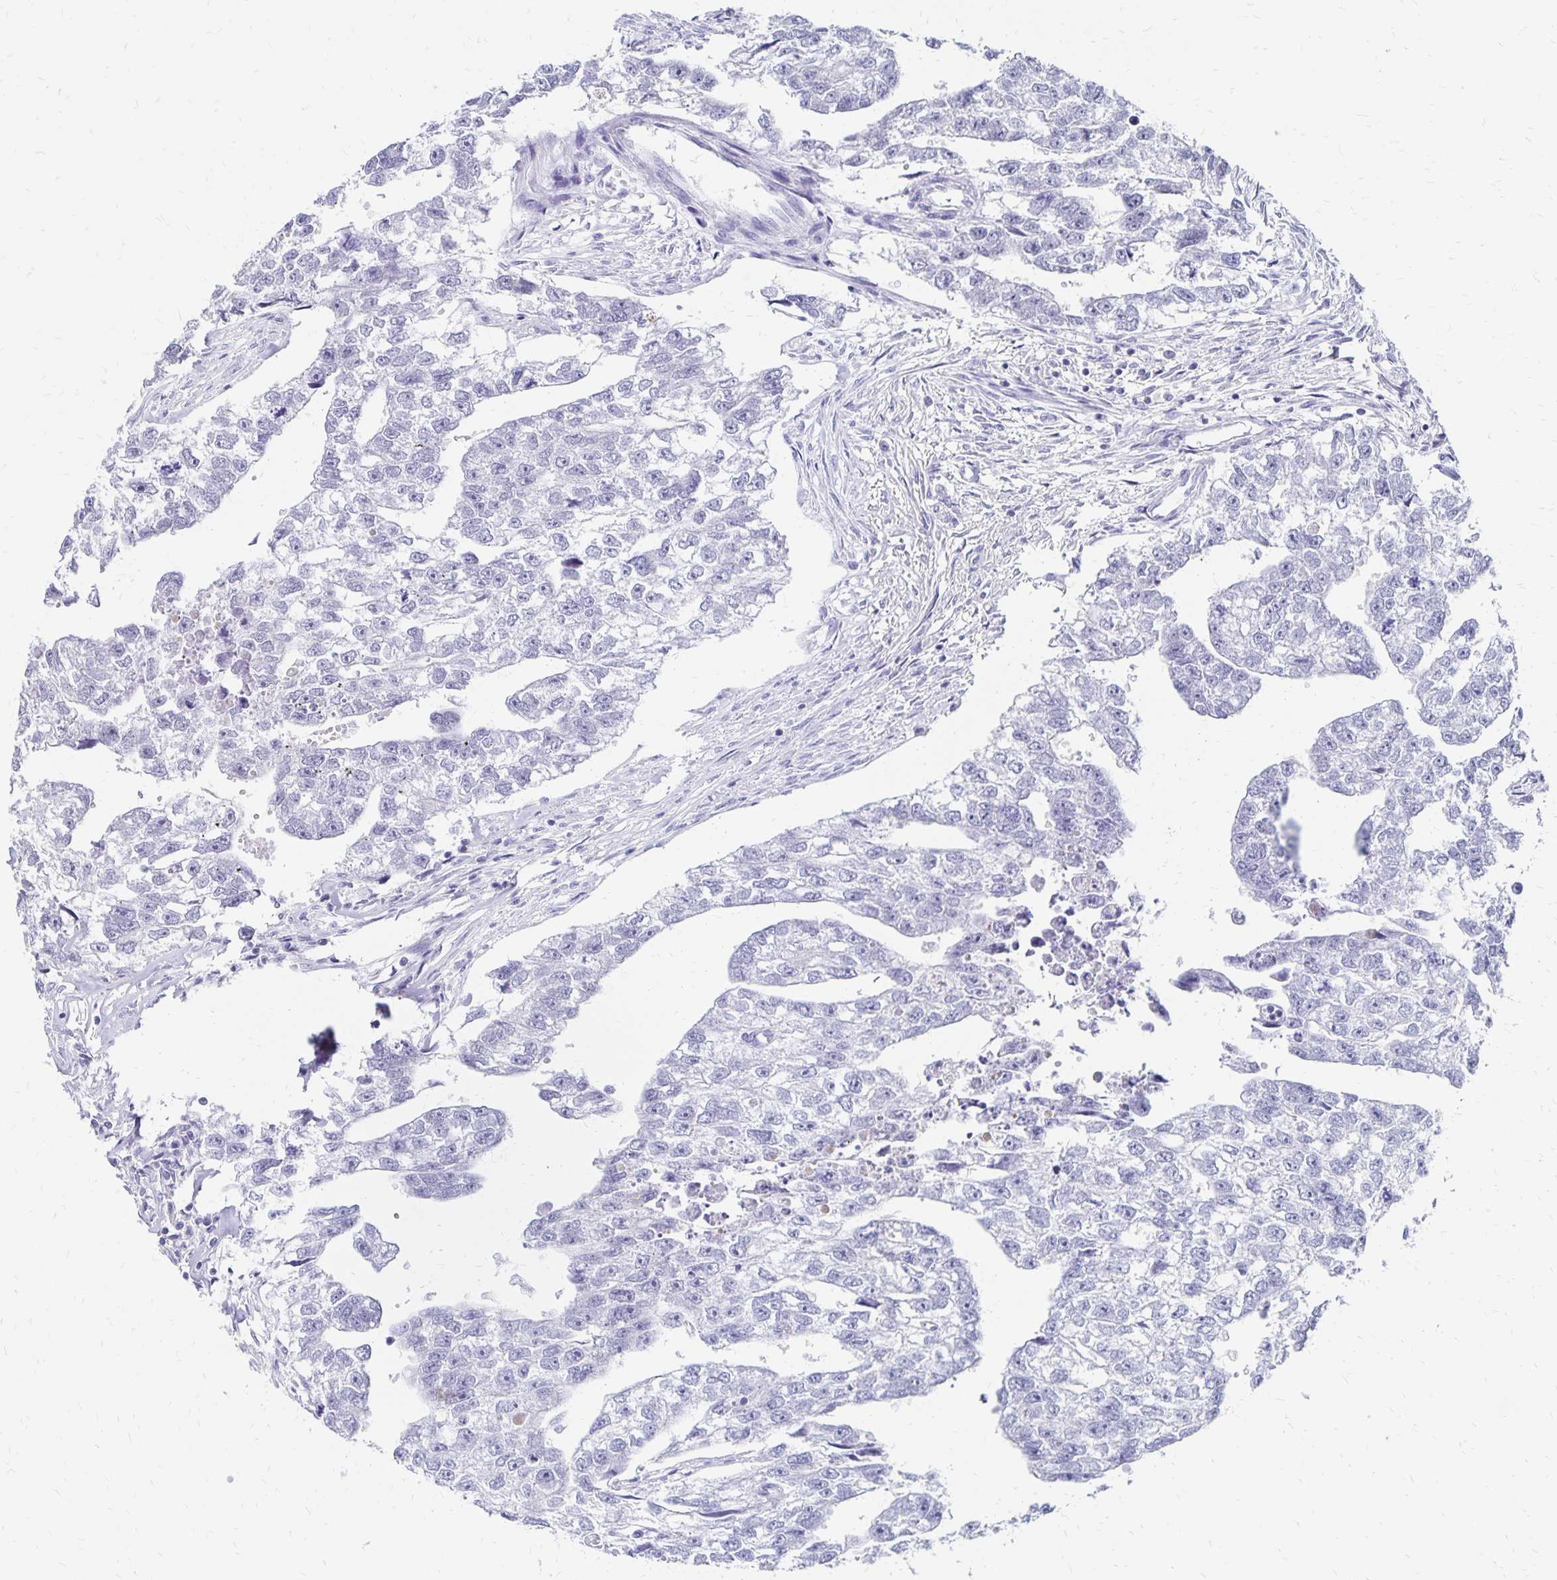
{"staining": {"intensity": "negative", "quantity": "none", "location": "none"}, "tissue": "testis cancer", "cell_type": "Tumor cells", "image_type": "cancer", "snomed": [{"axis": "morphology", "description": "Carcinoma, Embryonal, NOS"}, {"axis": "morphology", "description": "Teratoma, malignant, NOS"}, {"axis": "topography", "description": "Testis"}], "caption": "DAB (3,3'-diaminobenzidine) immunohistochemical staining of human testis cancer (embryonal carcinoma) exhibits no significant positivity in tumor cells.", "gene": "SYT2", "patient": {"sex": "male", "age": 44}}